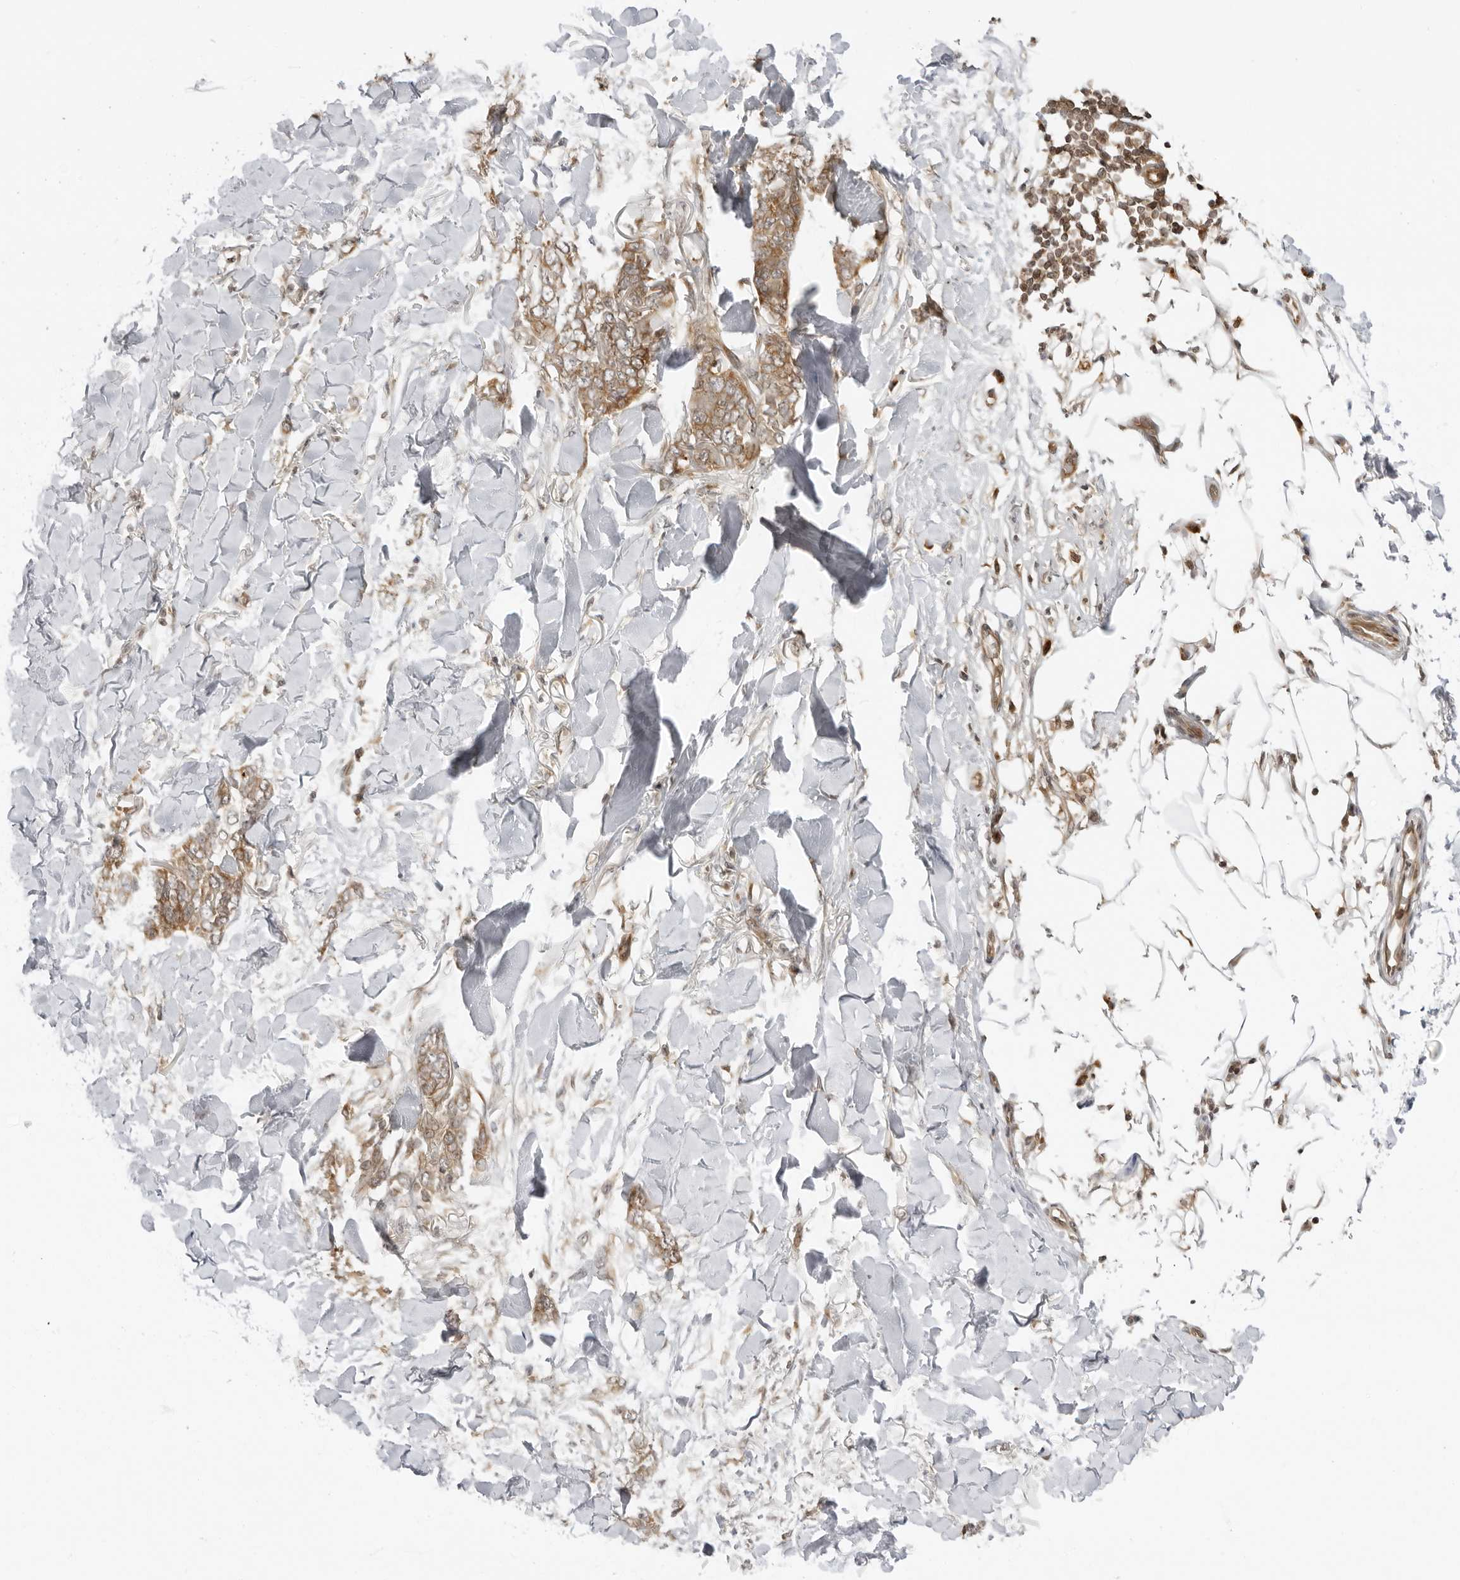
{"staining": {"intensity": "moderate", "quantity": ">75%", "location": "cytoplasmic/membranous"}, "tissue": "skin cancer", "cell_type": "Tumor cells", "image_type": "cancer", "snomed": [{"axis": "morphology", "description": "Normal tissue, NOS"}, {"axis": "morphology", "description": "Basal cell carcinoma"}, {"axis": "topography", "description": "Skin"}], "caption": "Immunohistochemistry (IHC) staining of basal cell carcinoma (skin), which reveals medium levels of moderate cytoplasmic/membranous positivity in about >75% of tumor cells indicating moderate cytoplasmic/membranous protein positivity. The staining was performed using DAB (brown) for protein detection and nuclei were counterstained in hematoxylin (blue).", "gene": "PRRC2C", "patient": {"sex": "male", "age": 77}}